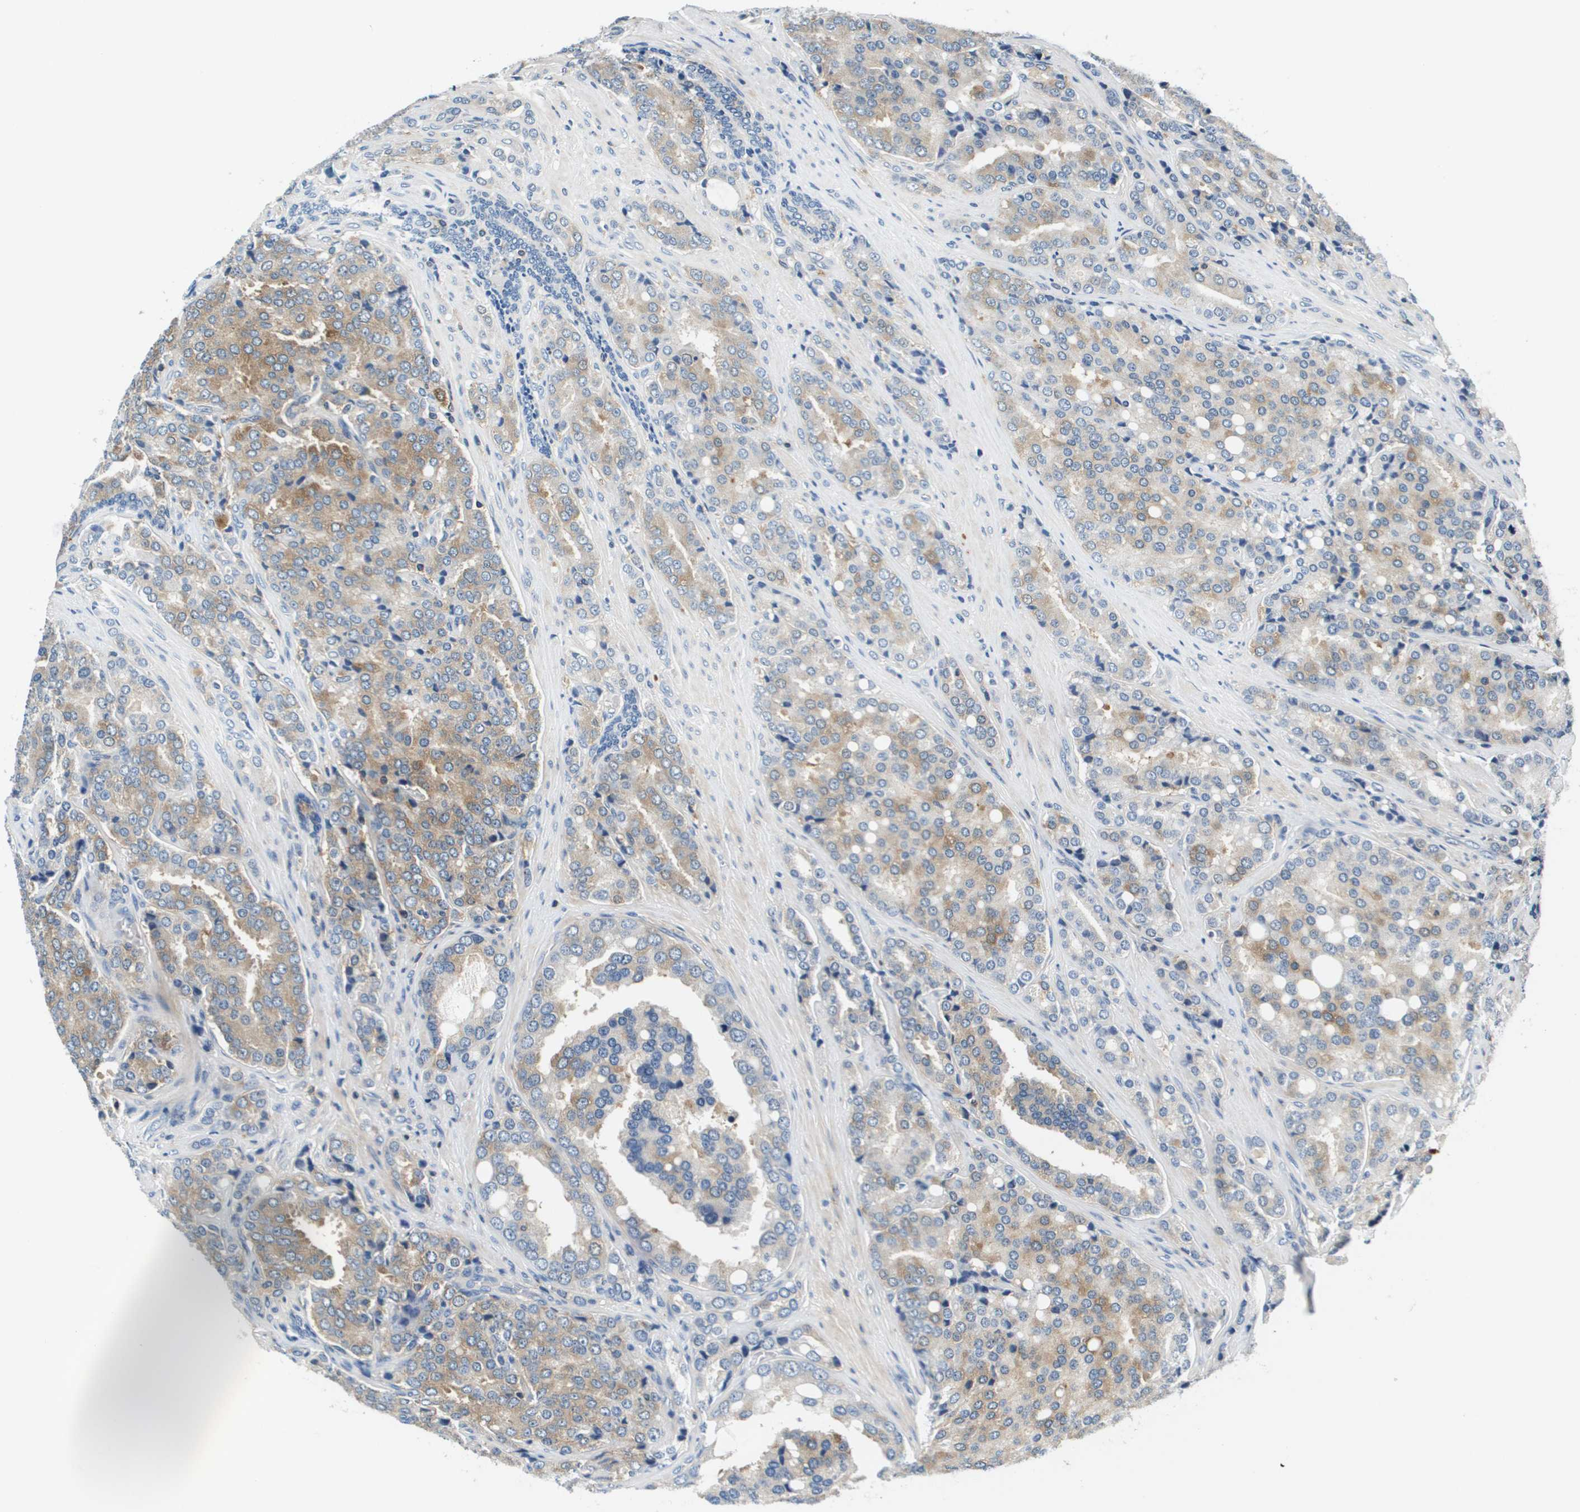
{"staining": {"intensity": "weak", "quantity": "25%-75%", "location": "cytoplasmic/membranous"}, "tissue": "prostate cancer", "cell_type": "Tumor cells", "image_type": "cancer", "snomed": [{"axis": "morphology", "description": "Adenocarcinoma, High grade"}, {"axis": "topography", "description": "Prostate"}], "caption": "The histopathology image demonstrates immunohistochemical staining of prostate high-grade adenocarcinoma. There is weak cytoplasmic/membranous expression is appreciated in about 25%-75% of tumor cells. (DAB IHC, brown staining for protein, blue staining for nuclei).", "gene": "KCNQ5", "patient": {"sex": "male", "age": 50}}